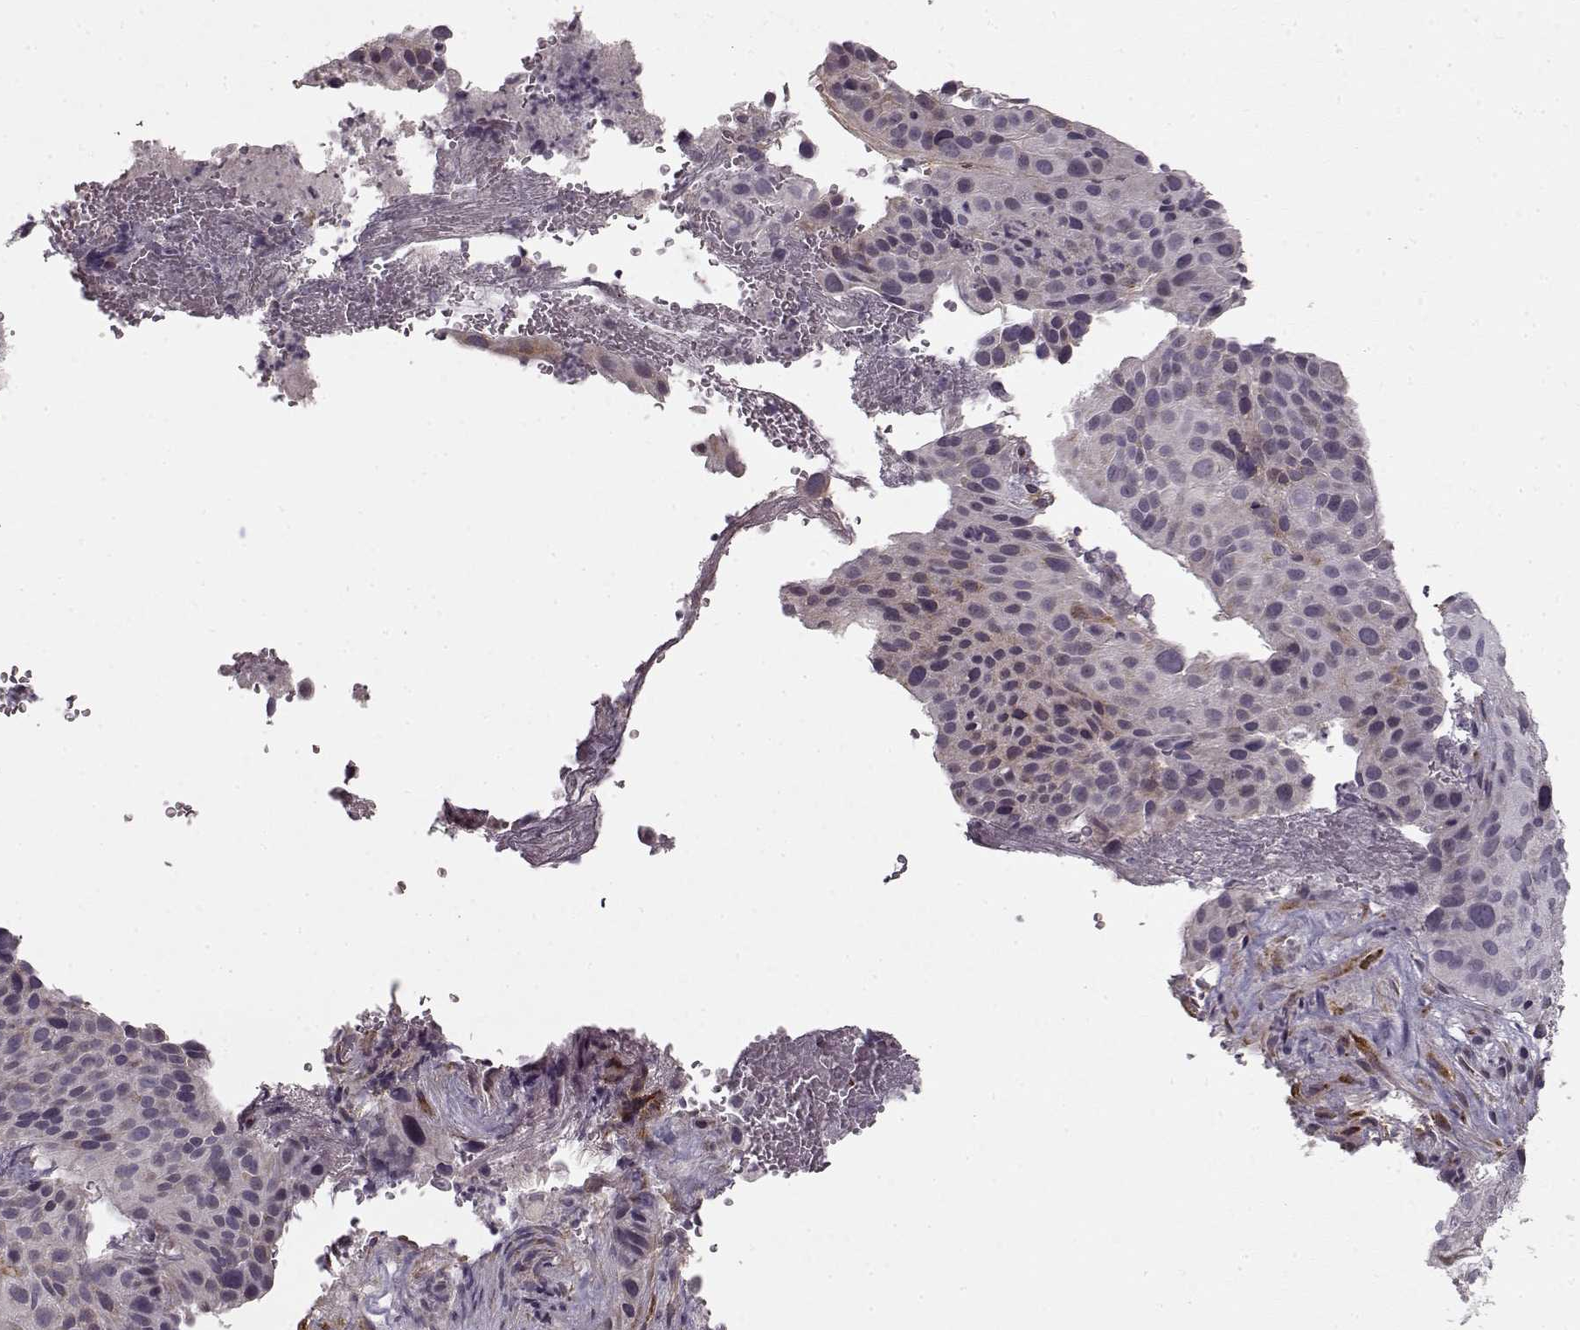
{"staining": {"intensity": "negative", "quantity": "none", "location": "none"}, "tissue": "cervical cancer", "cell_type": "Tumor cells", "image_type": "cancer", "snomed": [{"axis": "morphology", "description": "Squamous cell carcinoma, NOS"}, {"axis": "topography", "description": "Cervix"}], "caption": "IHC photomicrograph of human cervical cancer (squamous cell carcinoma) stained for a protein (brown), which exhibits no positivity in tumor cells.", "gene": "LAMB2", "patient": {"sex": "female", "age": 38}}